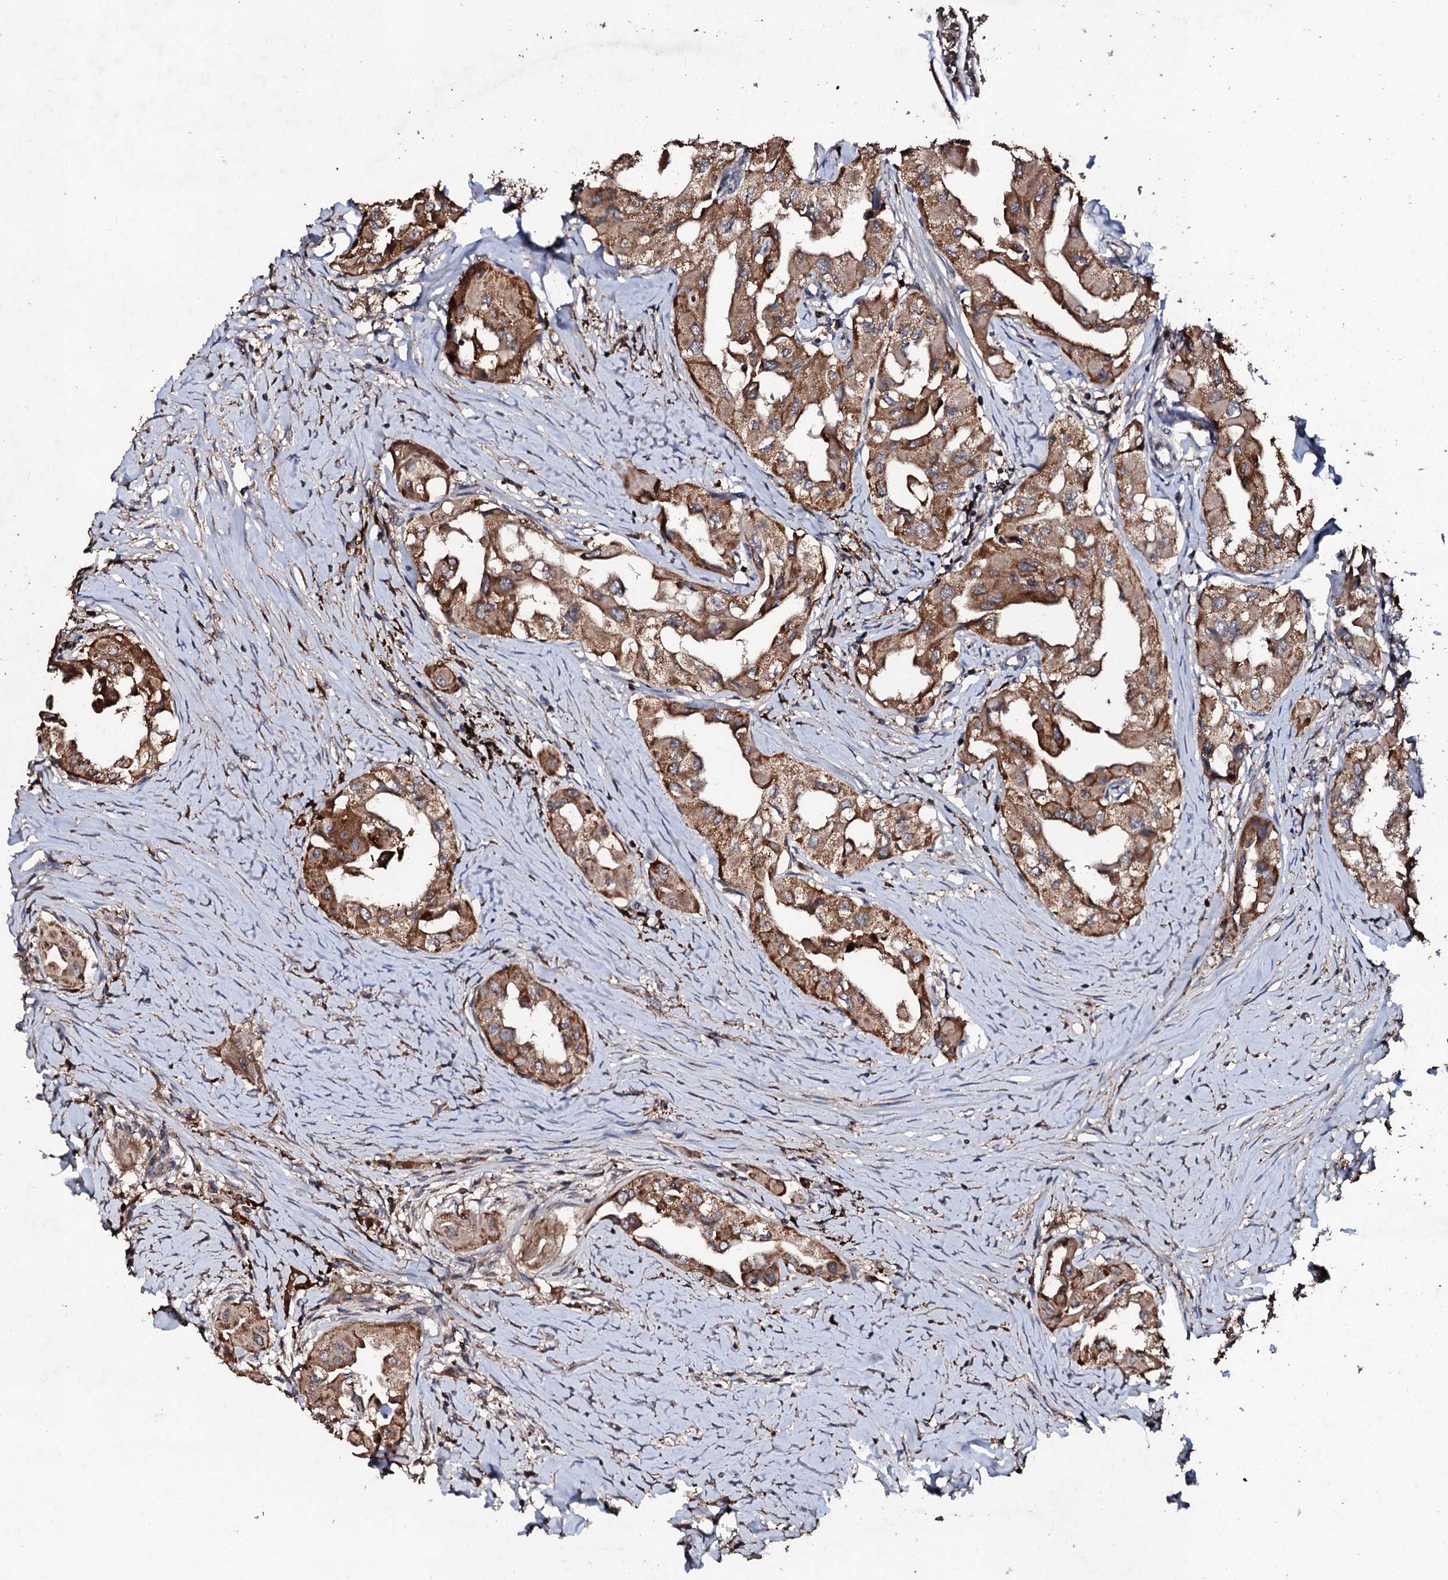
{"staining": {"intensity": "strong", "quantity": ">75%", "location": "cytoplasmic/membranous"}, "tissue": "thyroid cancer", "cell_type": "Tumor cells", "image_type": "cancer", "snomed": [{"axis": "morphology", "description": "Papillary adenocarcinoma, NOS"}, {"axis": "topography", "description": "Thyroid gland"}], "caption": "Immunohistochemical staining of human thyroid cancer (papillary adenocarcinoma) demonstrates high levels of strong cytoplasmic/membranous expression in approximately >75% of tumor cells. (IHC, brightfield microscopy, high magnification).", "gene": "SDHAF2", "patient": {"sex": "female", "age": 59}}